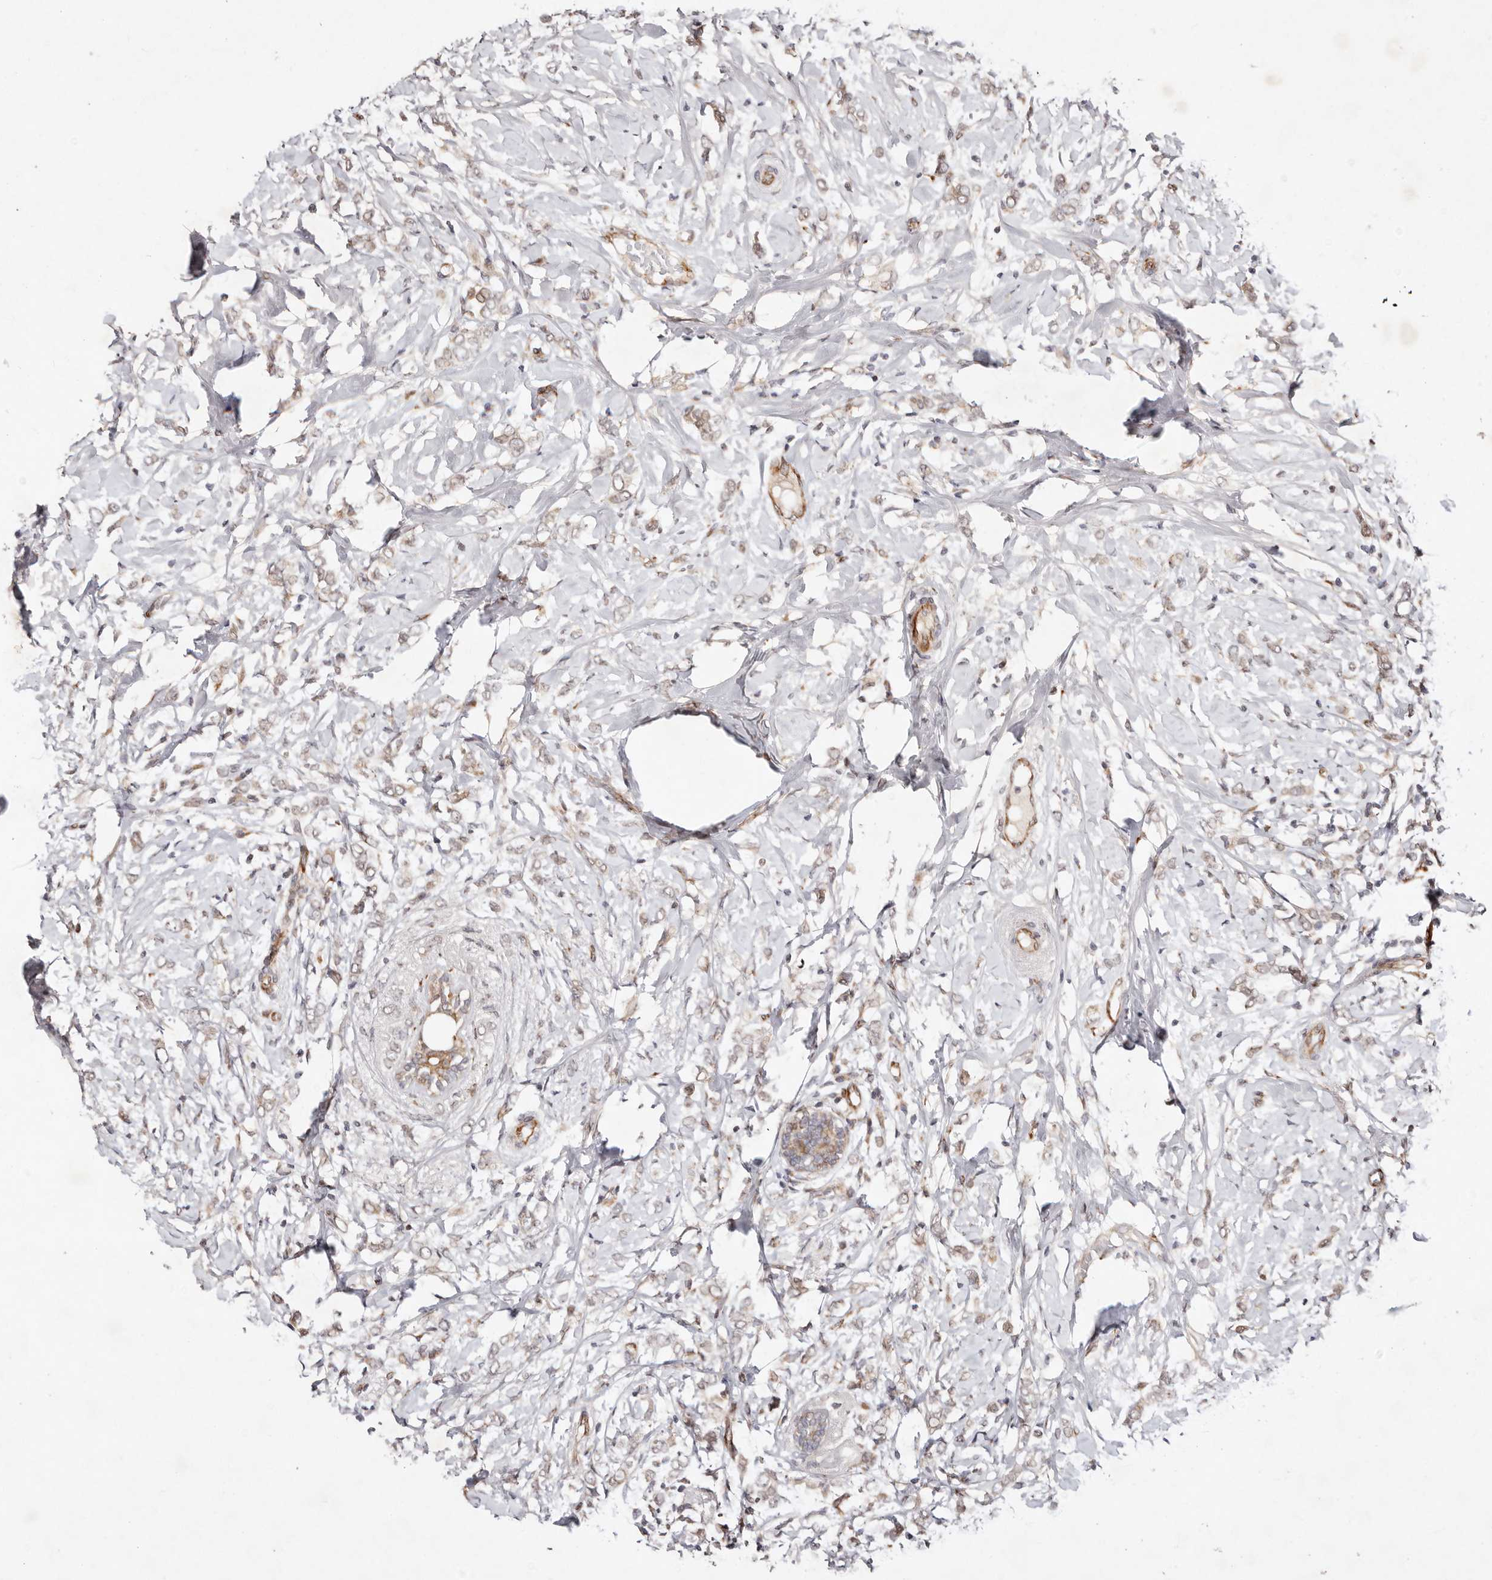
{"staining": {"intensity": "weak", "quantity": ">75%", "location": "cytoplasmic/membranous"}, "tissue": "breast cancer", "cell_type": "Tumor cells", "image_type": "cancer", "snomed": [{"axis": "morphology", "description": "Normal tissue, NOS"}, {"axis": "morphology", "description": "Lobular carcinoma"}, {"axis": "topography", "description": "Breast"}], "caption": "Lobular carcinoma (breast) stained with DAB IHC reveals low levels of weak cytoplasmic/membranous expression in about >75% of tumor cells.", "gene": "BCL2L15", "patient": {"sex": "female", "age": 47}}